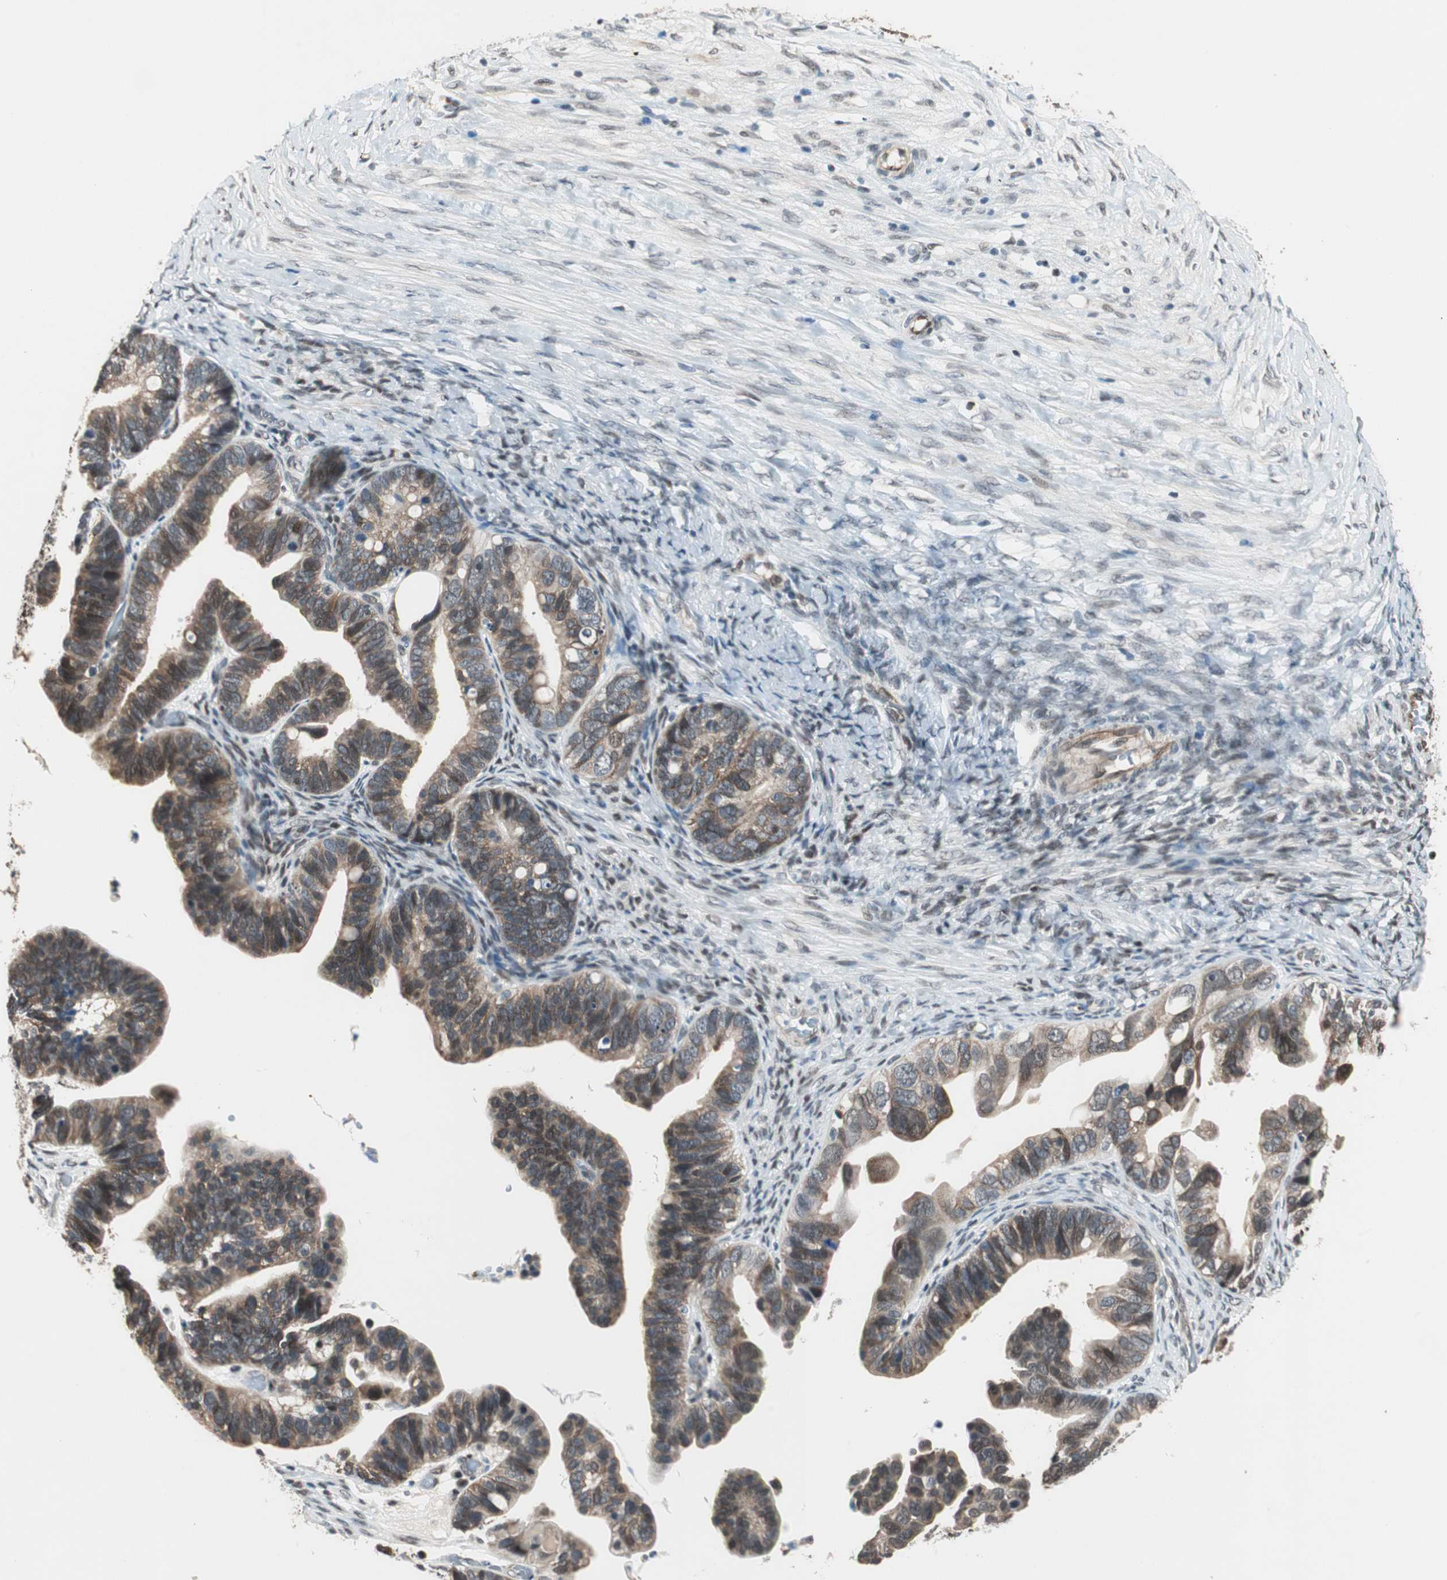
{"staining": {"intensity": "moderate", "quantity": "25%-75%", "location": "cytoplasmic/membranous,nuclear"}, "tissue": "ovarian cancer", "cell_type": "Tumor cells", "image_type": "cancer", "snomed": [{"axis": "morphology", "description": "Cystadenocarcinoma, serous, NOS"}, {"axis": "topography", "description": "Ovary"}], "caption": "Protein analysis of serous cystadenocarcinoma (ovarian) tissue shows moderate cytoplasmic/membranous and nuclear staining in about 25%-75% of tumor cells. (DAB (3,3'-diaminobenzidine) = brown stain, brightfield microscopy at high magnification).", "gene": "ZBTB17", "patient": {"sex": "female", "age": 56}}